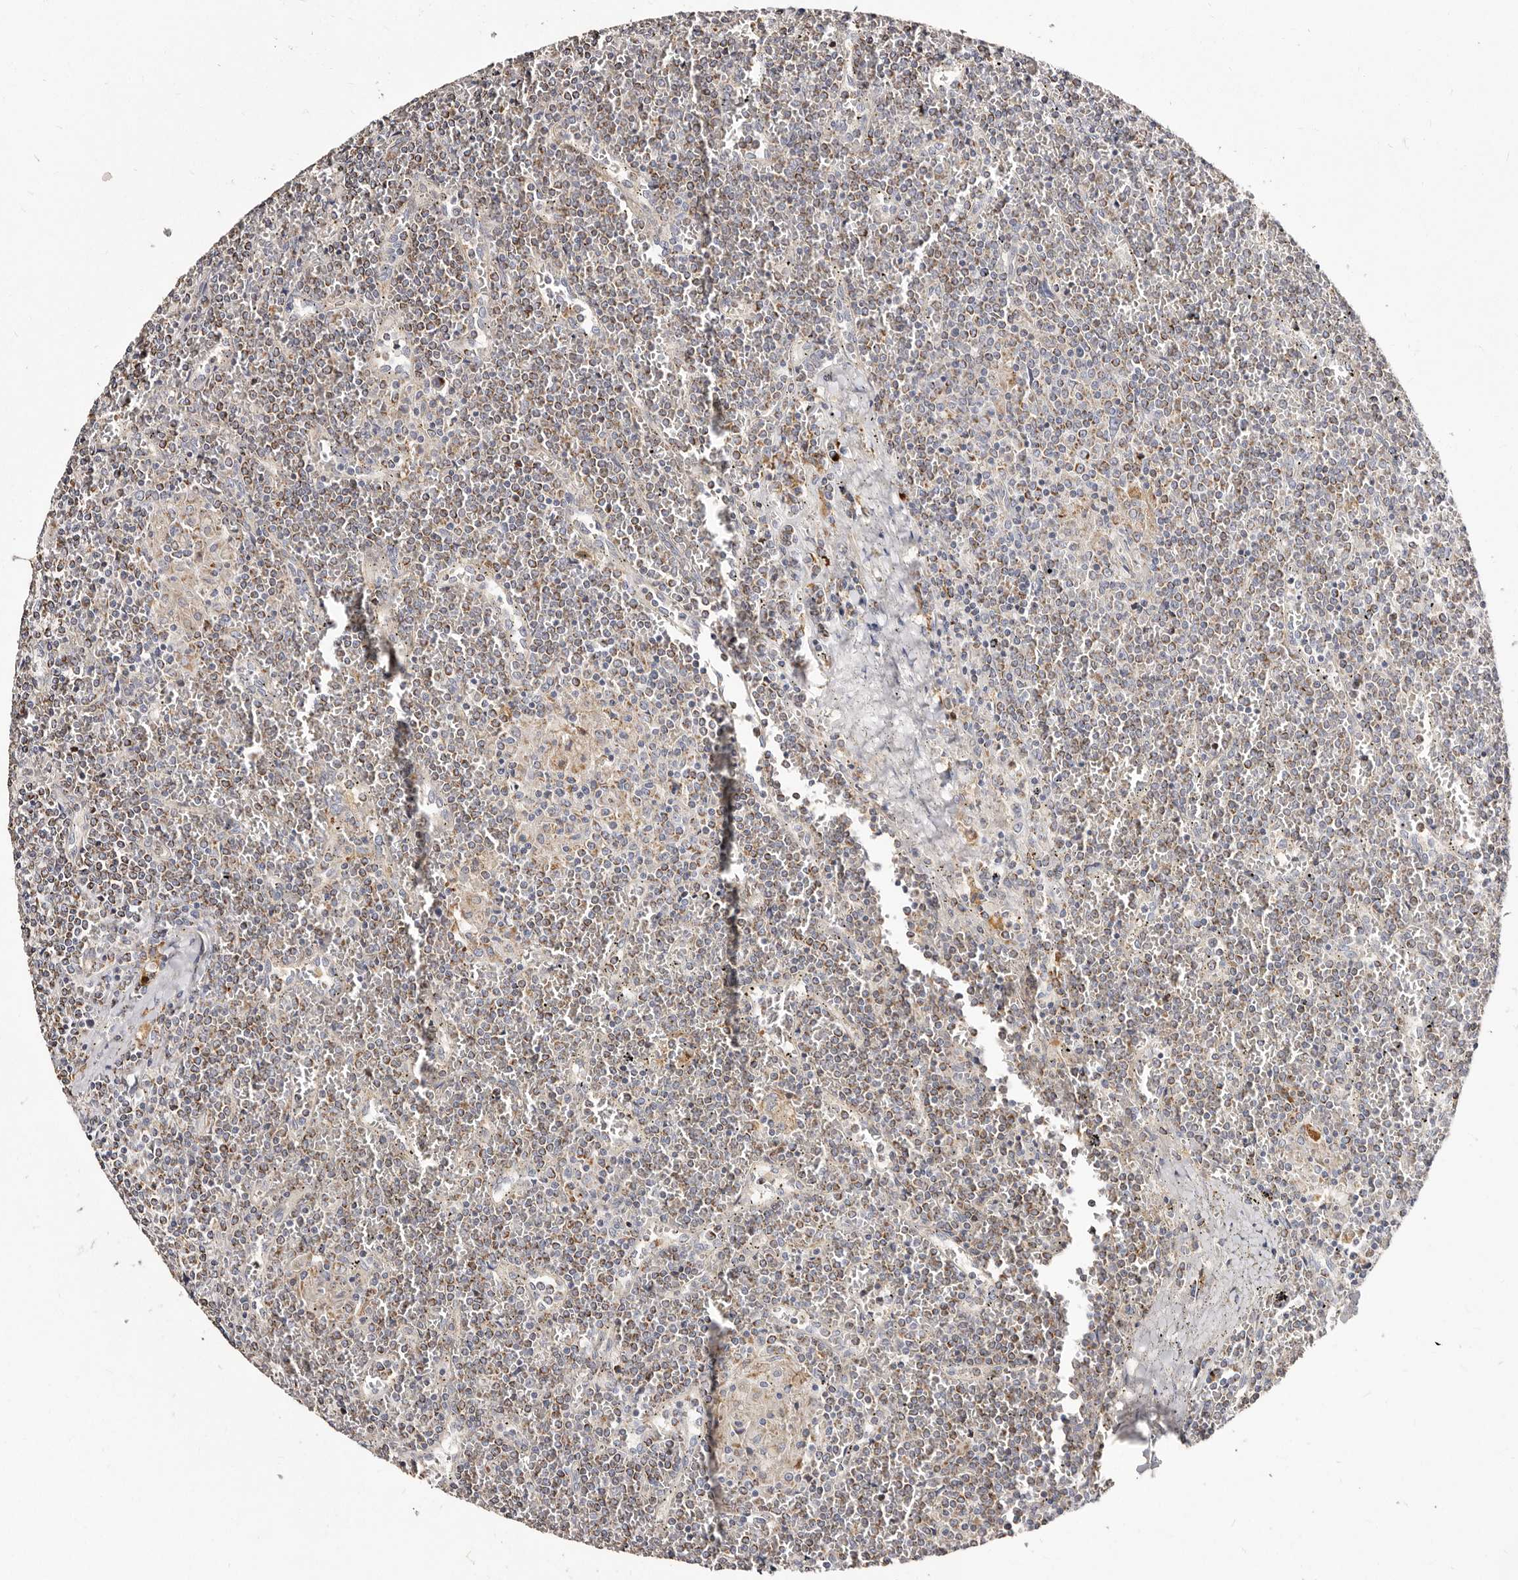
{"staining": {"intensity": "moderate", "quantity": ">75%", "location": "cytoplasmic/membranous"}, "tissue": "lymphoma", "cell_type": "Tumor cells", "image_type": "cancer", "snomed": [{"axis": "morphology", "description": "Malignant lymphoma, non-Hodgkin's type, Low grade"}, {"axis": "topography", "description": "Spleen"}], "caption": "Human lymphoma stained for a protein (brown) displays moderate cytoplasmic/membranous positive positivity in about >75% of tumor cells.", "gene": "BAIAP2L1", "patient": {"sex": "female", "age": 19}}